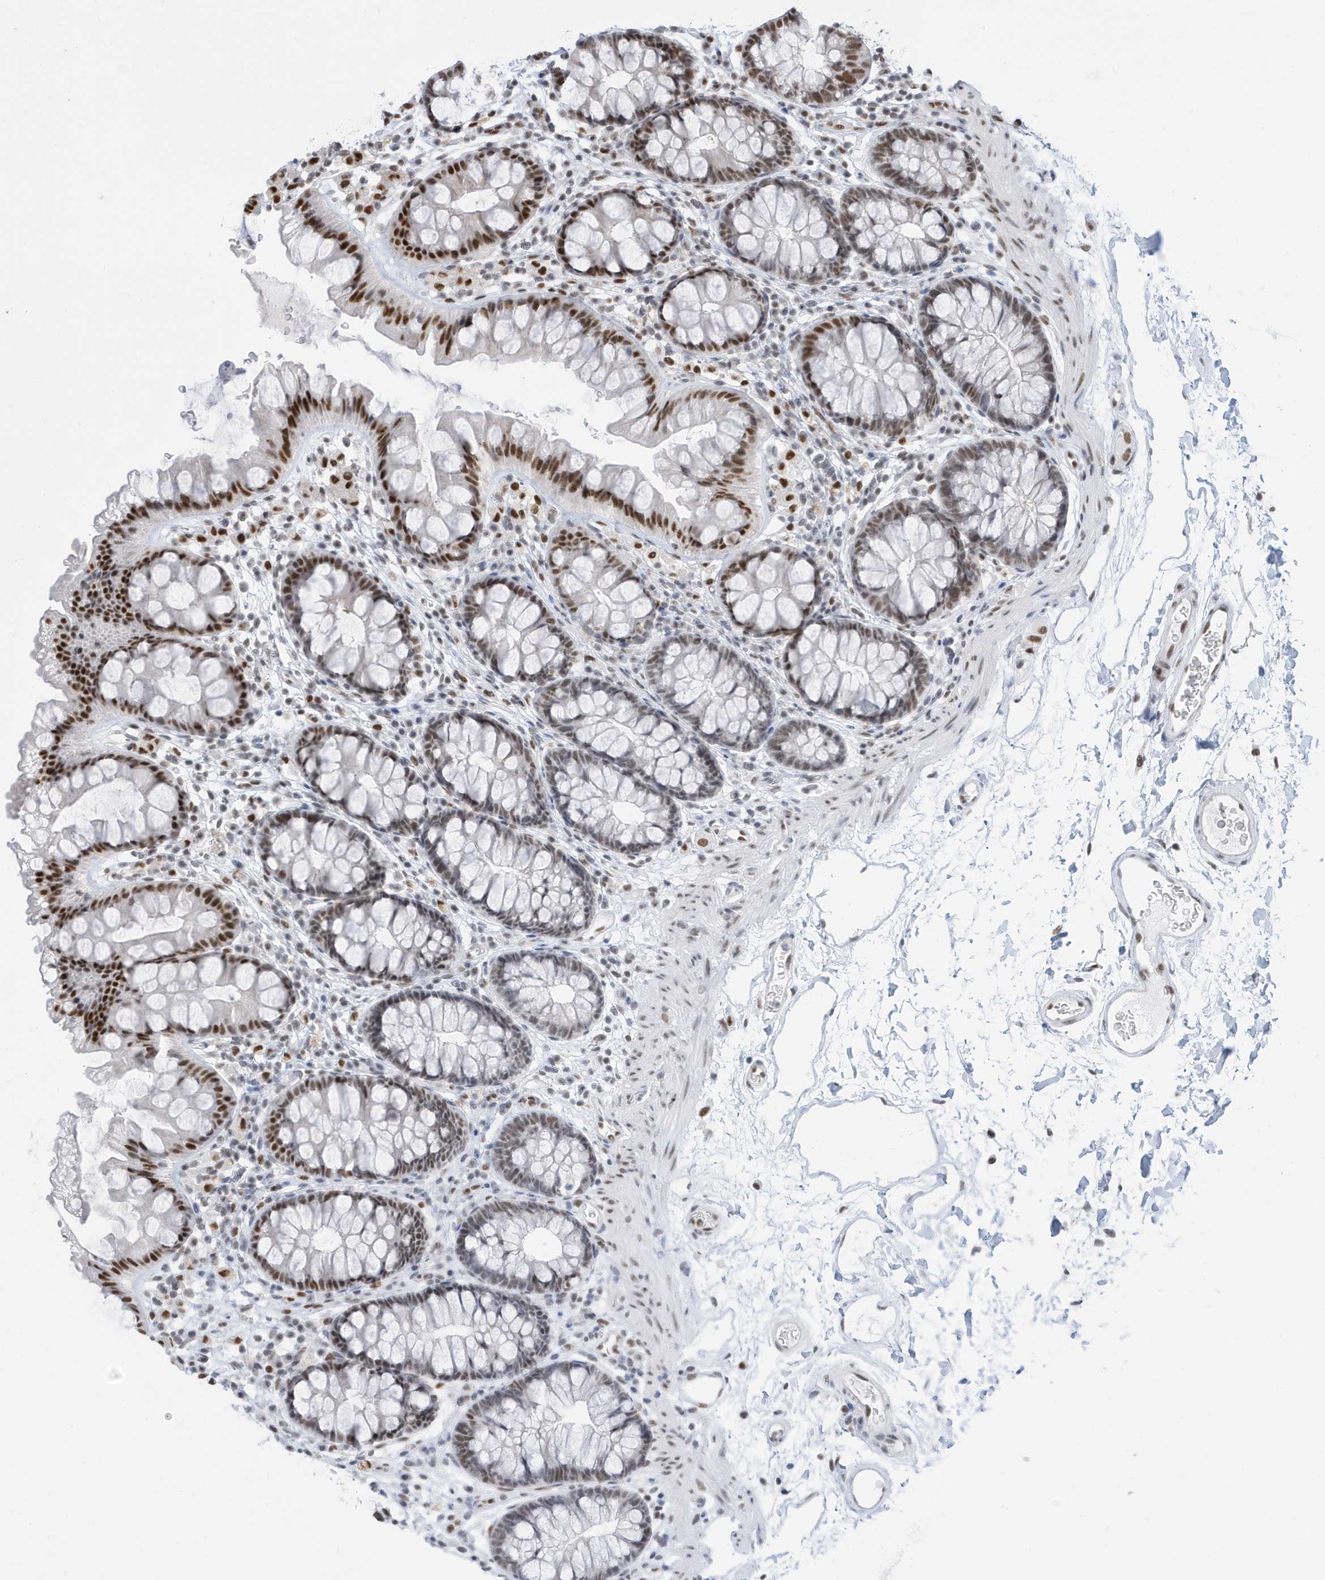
{"staining": {"intensity": "strong", "quantity": ">75%", "location": "nuclear"}, "tissue": "colon", "cell_type": "Endothelial cells", "image_type": "normal", "snomed": [{"axis": "morphology", "description": "Normal tissue, NOS"}, {"axis": "topography", "description": "Colon"}], "caption": "Human colon stained with a brown dye reveals strong nuclear positive positivity in about >75% of endothelial cells.", "gene": "PCYT1A", "patient": {"sex": "female", "age": 62}}